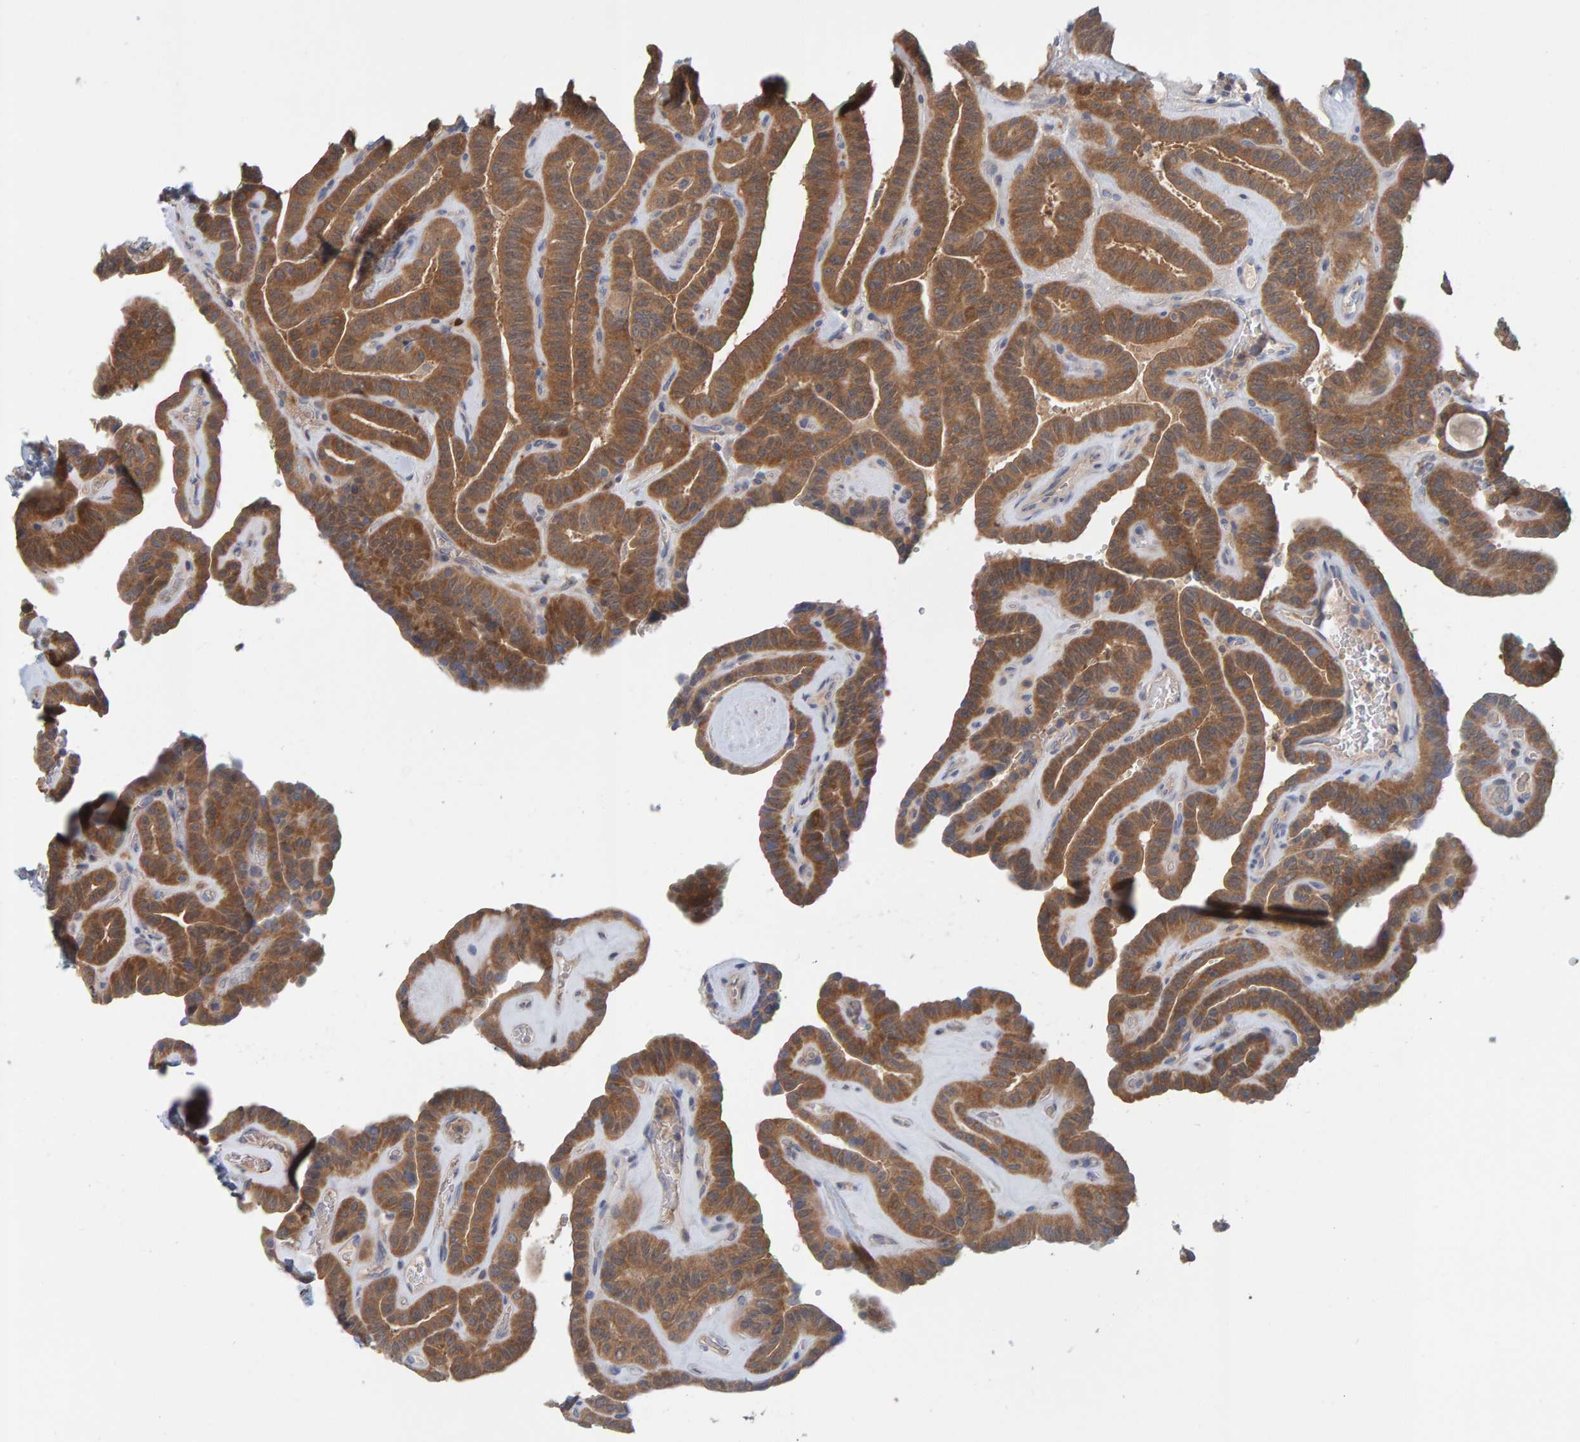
{"staining": {"intensity": "moderate", "quantity": ">75%", "location": "cytoplasmic/membranous"}, "tissue": "thyroid cancer", "cell_type": "Tumor cells", "image_type": "cancer", "snomed": [{"axis": "morphology", "description": "Papillary adenocarcinoma, NOS"}, {"axis": "topography", "description": "Thyroid gland"}], "caption": "Immunohistochemical staining of human thyroid cancer (papillary adenocarcinoma) displays medium levels of moderate cytoplasmic/membranous staining in approximately >75% of tumor cells.", "gene": "TATDN1", "patient": {"sex": "male", "age": 77}}